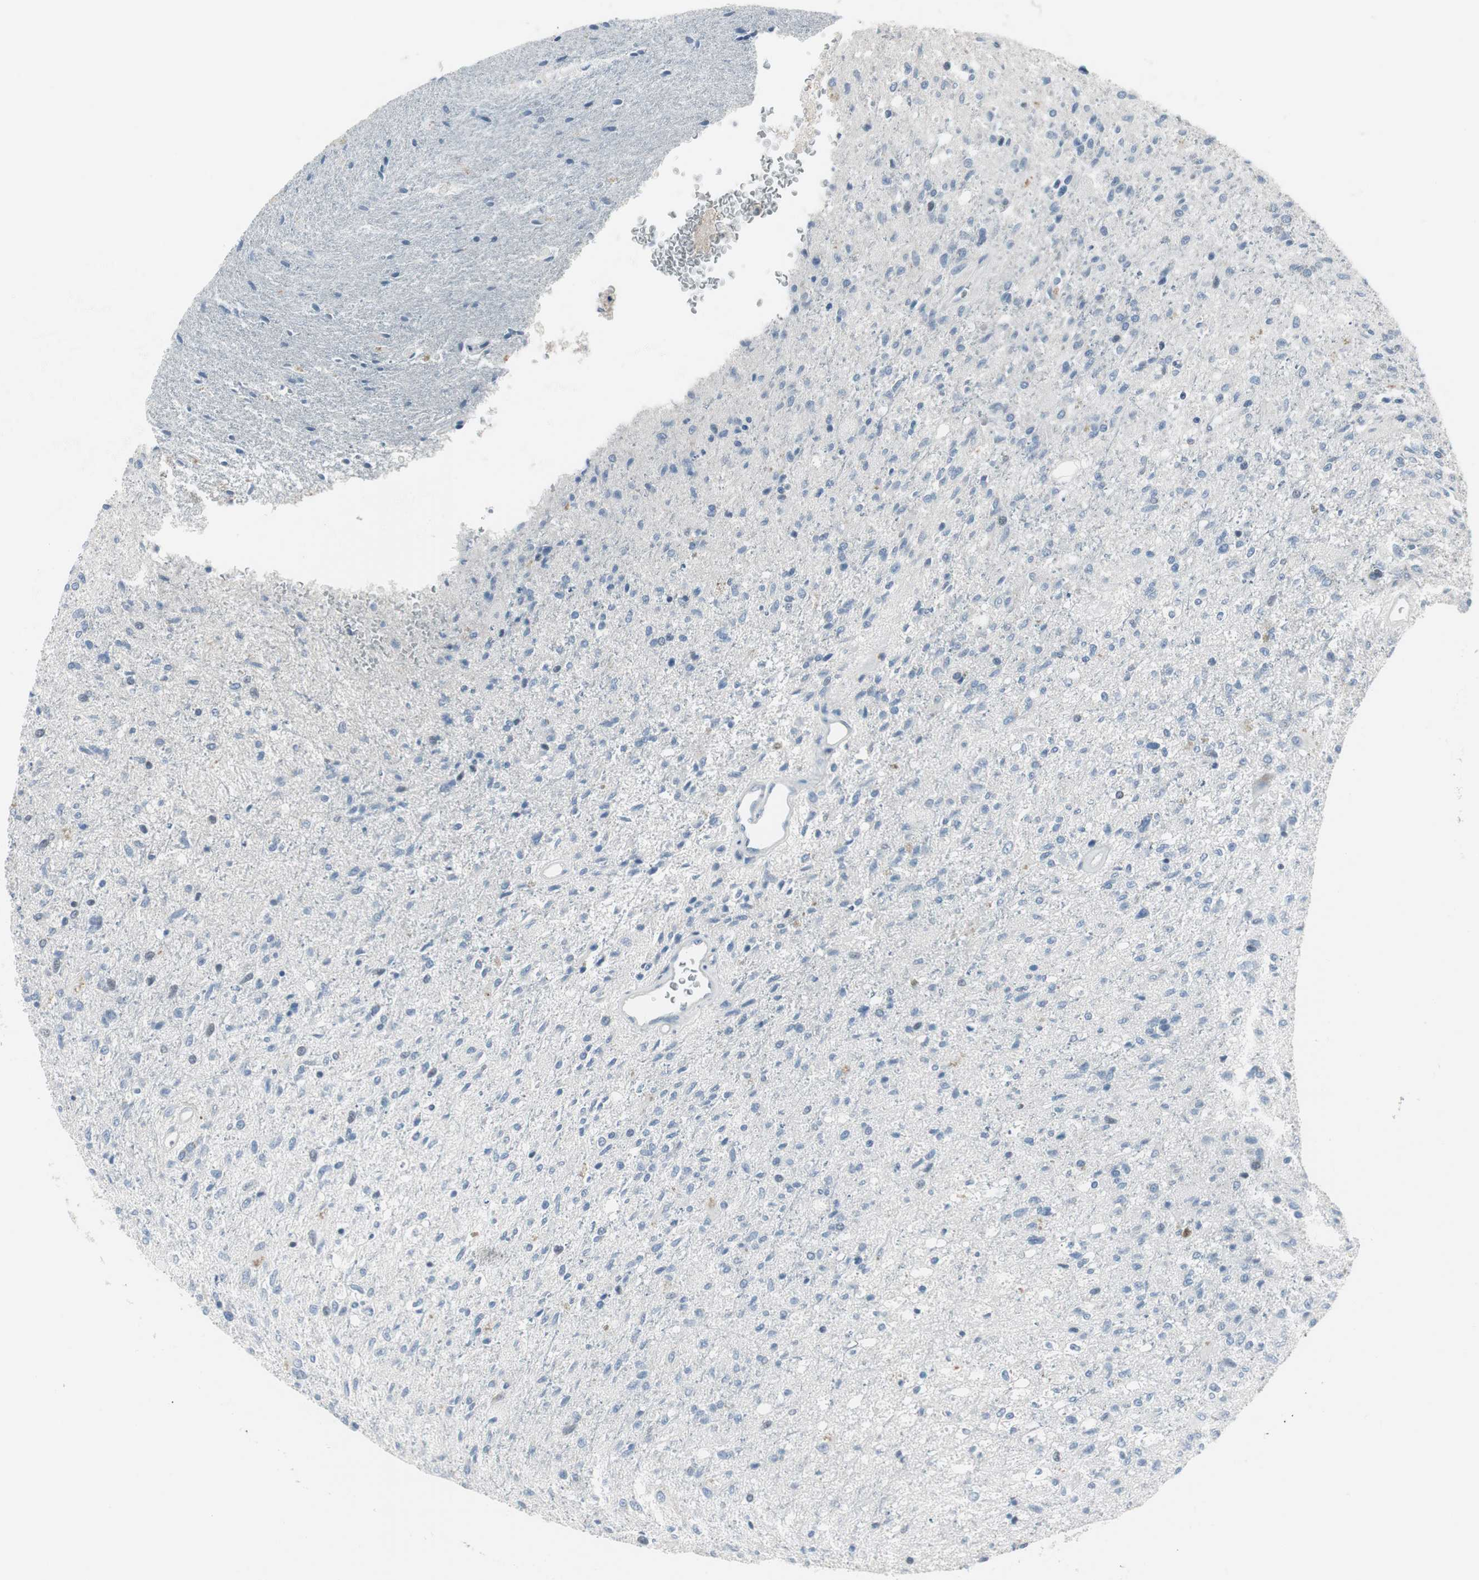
{"staining": {"intensity": "negative", "quantity": "none", "location": "none"}, "tissue": "glioma", "cell_type": "Tumor cells", "image_type": "cancer", "snomed": [{"axis": "morphology", "description": "Normal tissue, NOS"}, {"axis": "morphology", "description": "Glioma, malignant, High grade"}, {"axis": "topography", "description": "Cerebral cortex"}], "caption": "This is an immunohistochemistry (IHC) histopathology image of high-grade glioma (malignant). There is no expression in tumor cells.", "gene": "PIGR", "patient": {"sex": "male", "age": 77}}